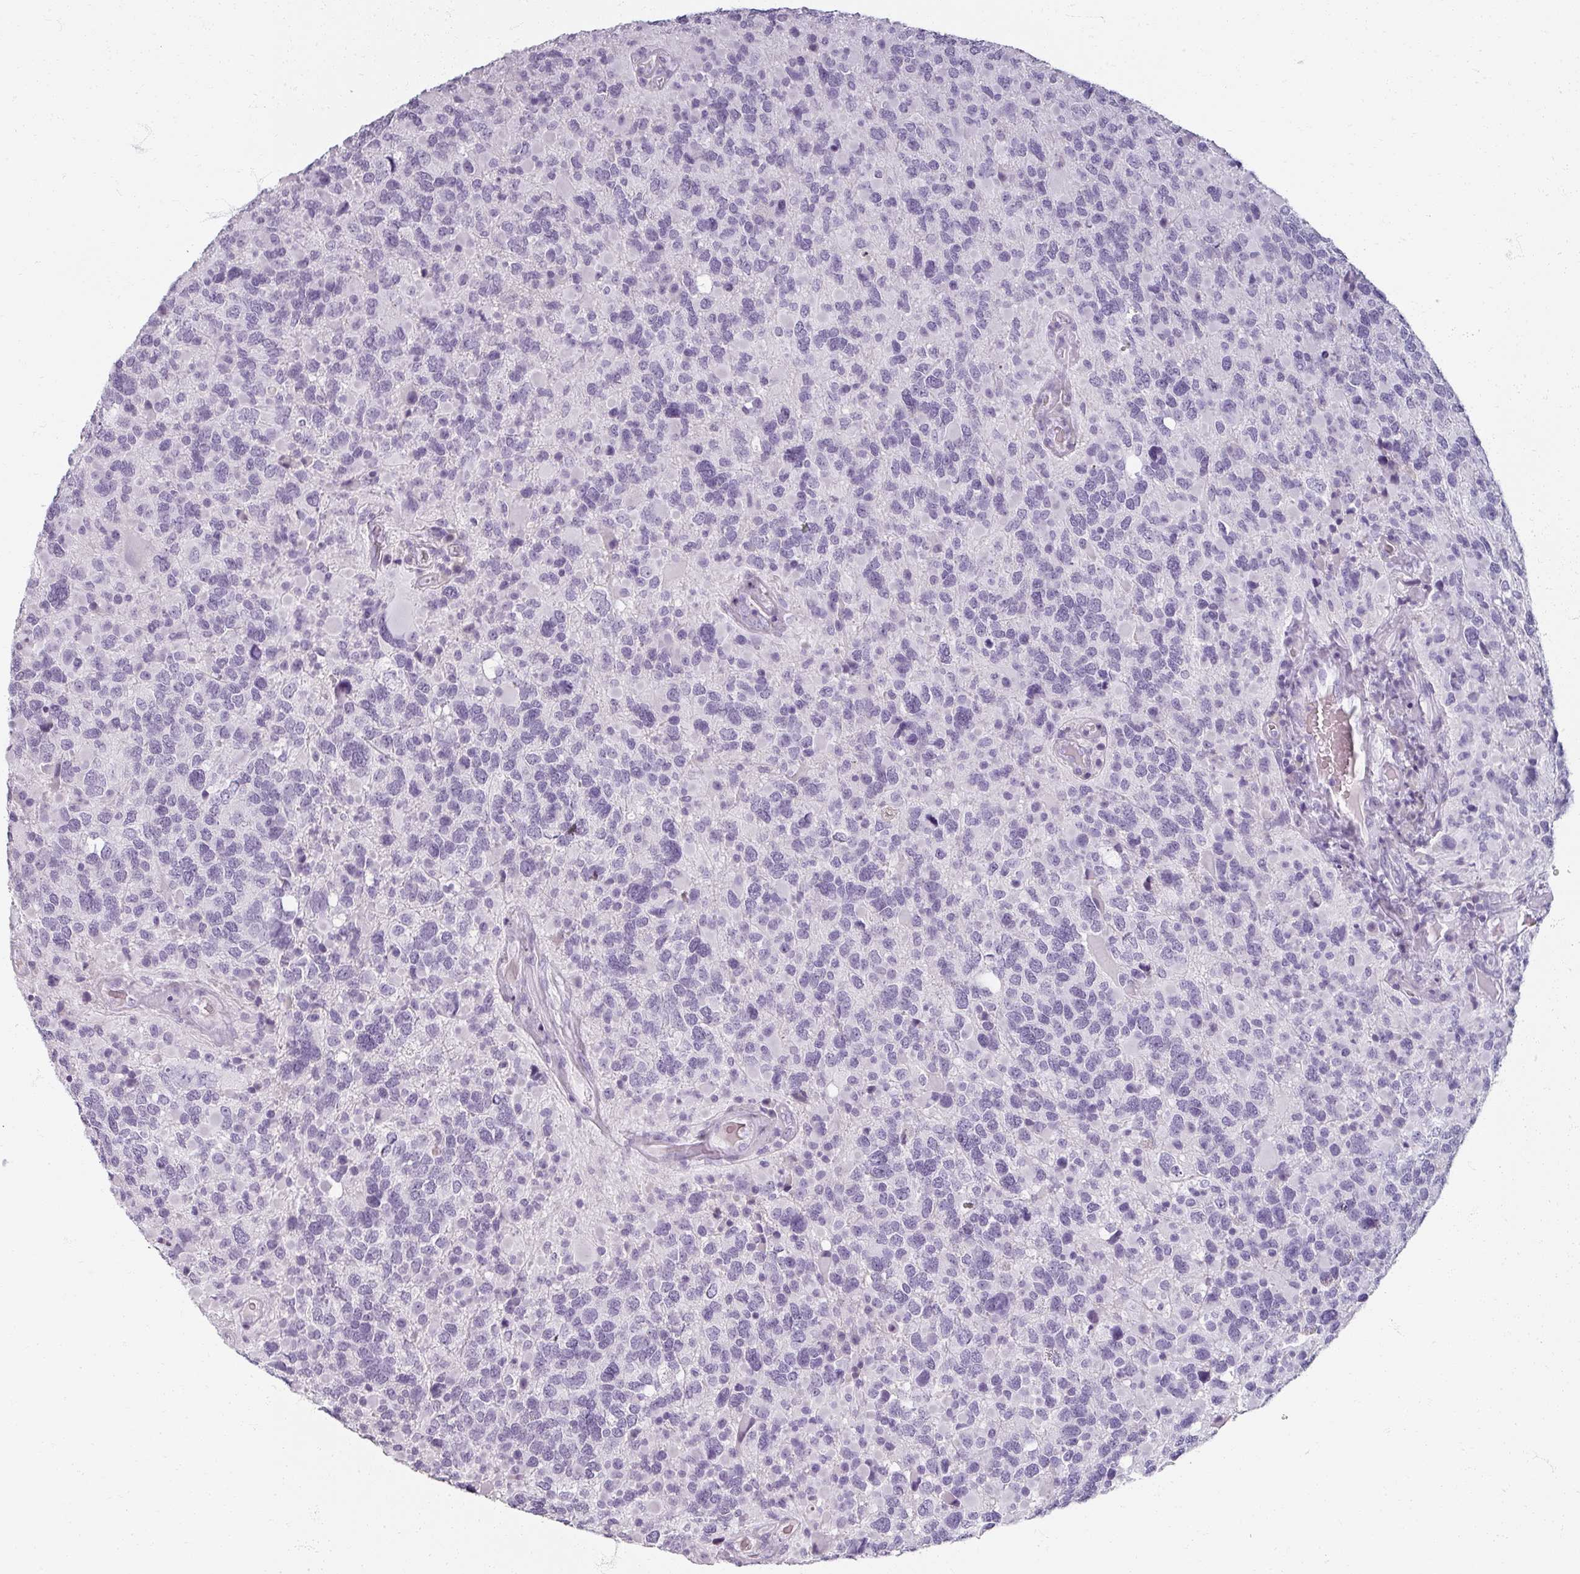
{"staining": {"intensity": "negative", "quantity": "none", "location": "none"}, "tissue": "glioma", "cell_type": "Tumor cells", "image_type": "cancer", "snomed": [{"axis": "morphology", "description": "Glioma, malignant, High grade"}, {"axis": "topography", "description": "Brain"}], "caption": "Tumor cells show no significant protein expression in high-grade glioma (malignant).", "gene": "REG3G", "patient": {"sex": "female", "age": 40}}